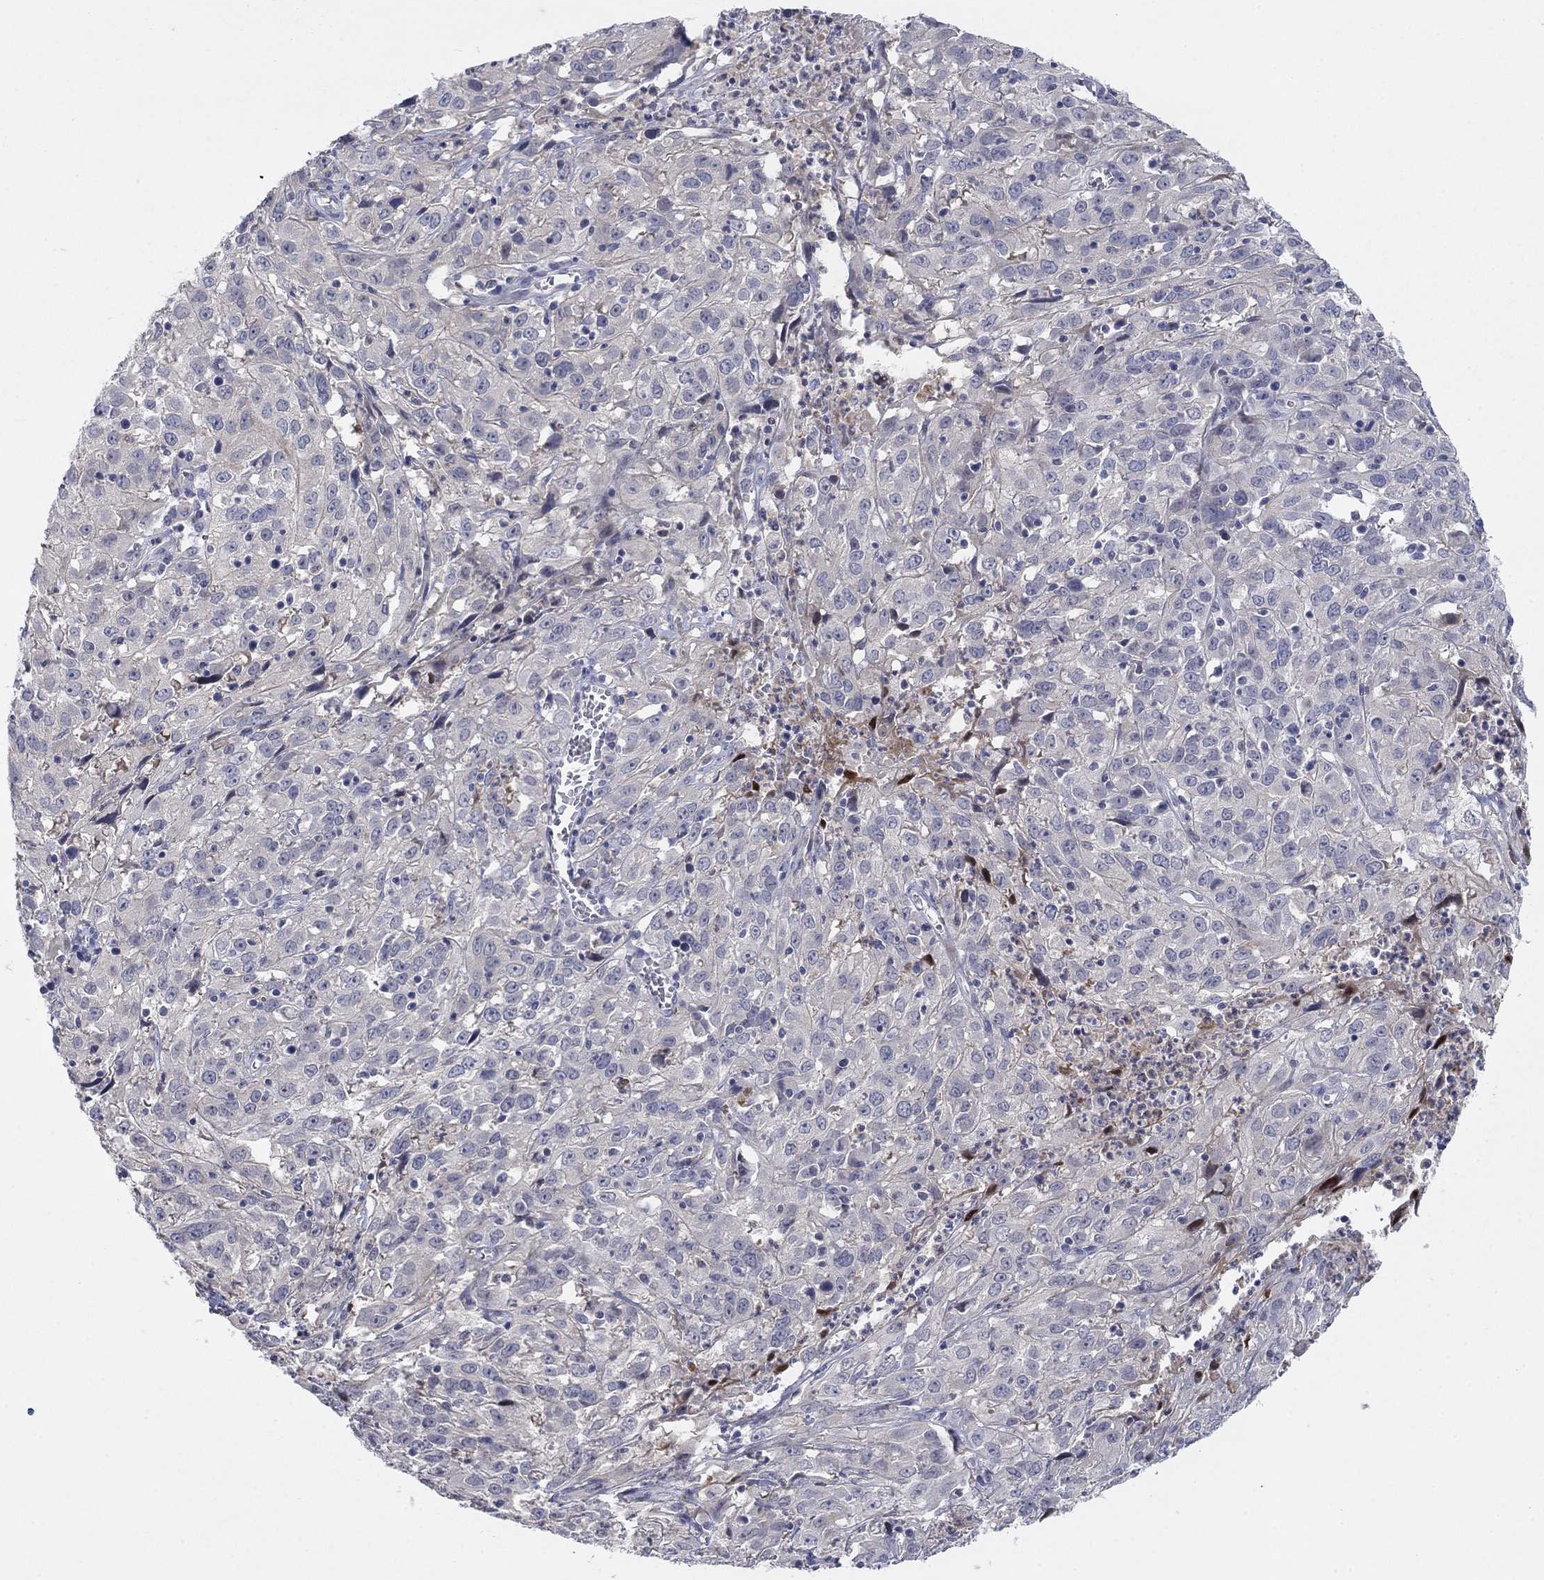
{"staining": {"intensity": "negative", "quantity": "none", "location": "none"}, "tissue": "cervical cancer", "cell_type": "Tumor cells", "image_type": "cancer", "snomed": [{"axis": "morphology", "description": "Squamous cell carcinoma, NOS"}, {"axis": "topography", "description": "Cervix"}], "caption": "Tumor cells are negative for protein expression in human cervical cancer.", "gene": "AMN1", "patient": {"sex": "female", "age": 32}}